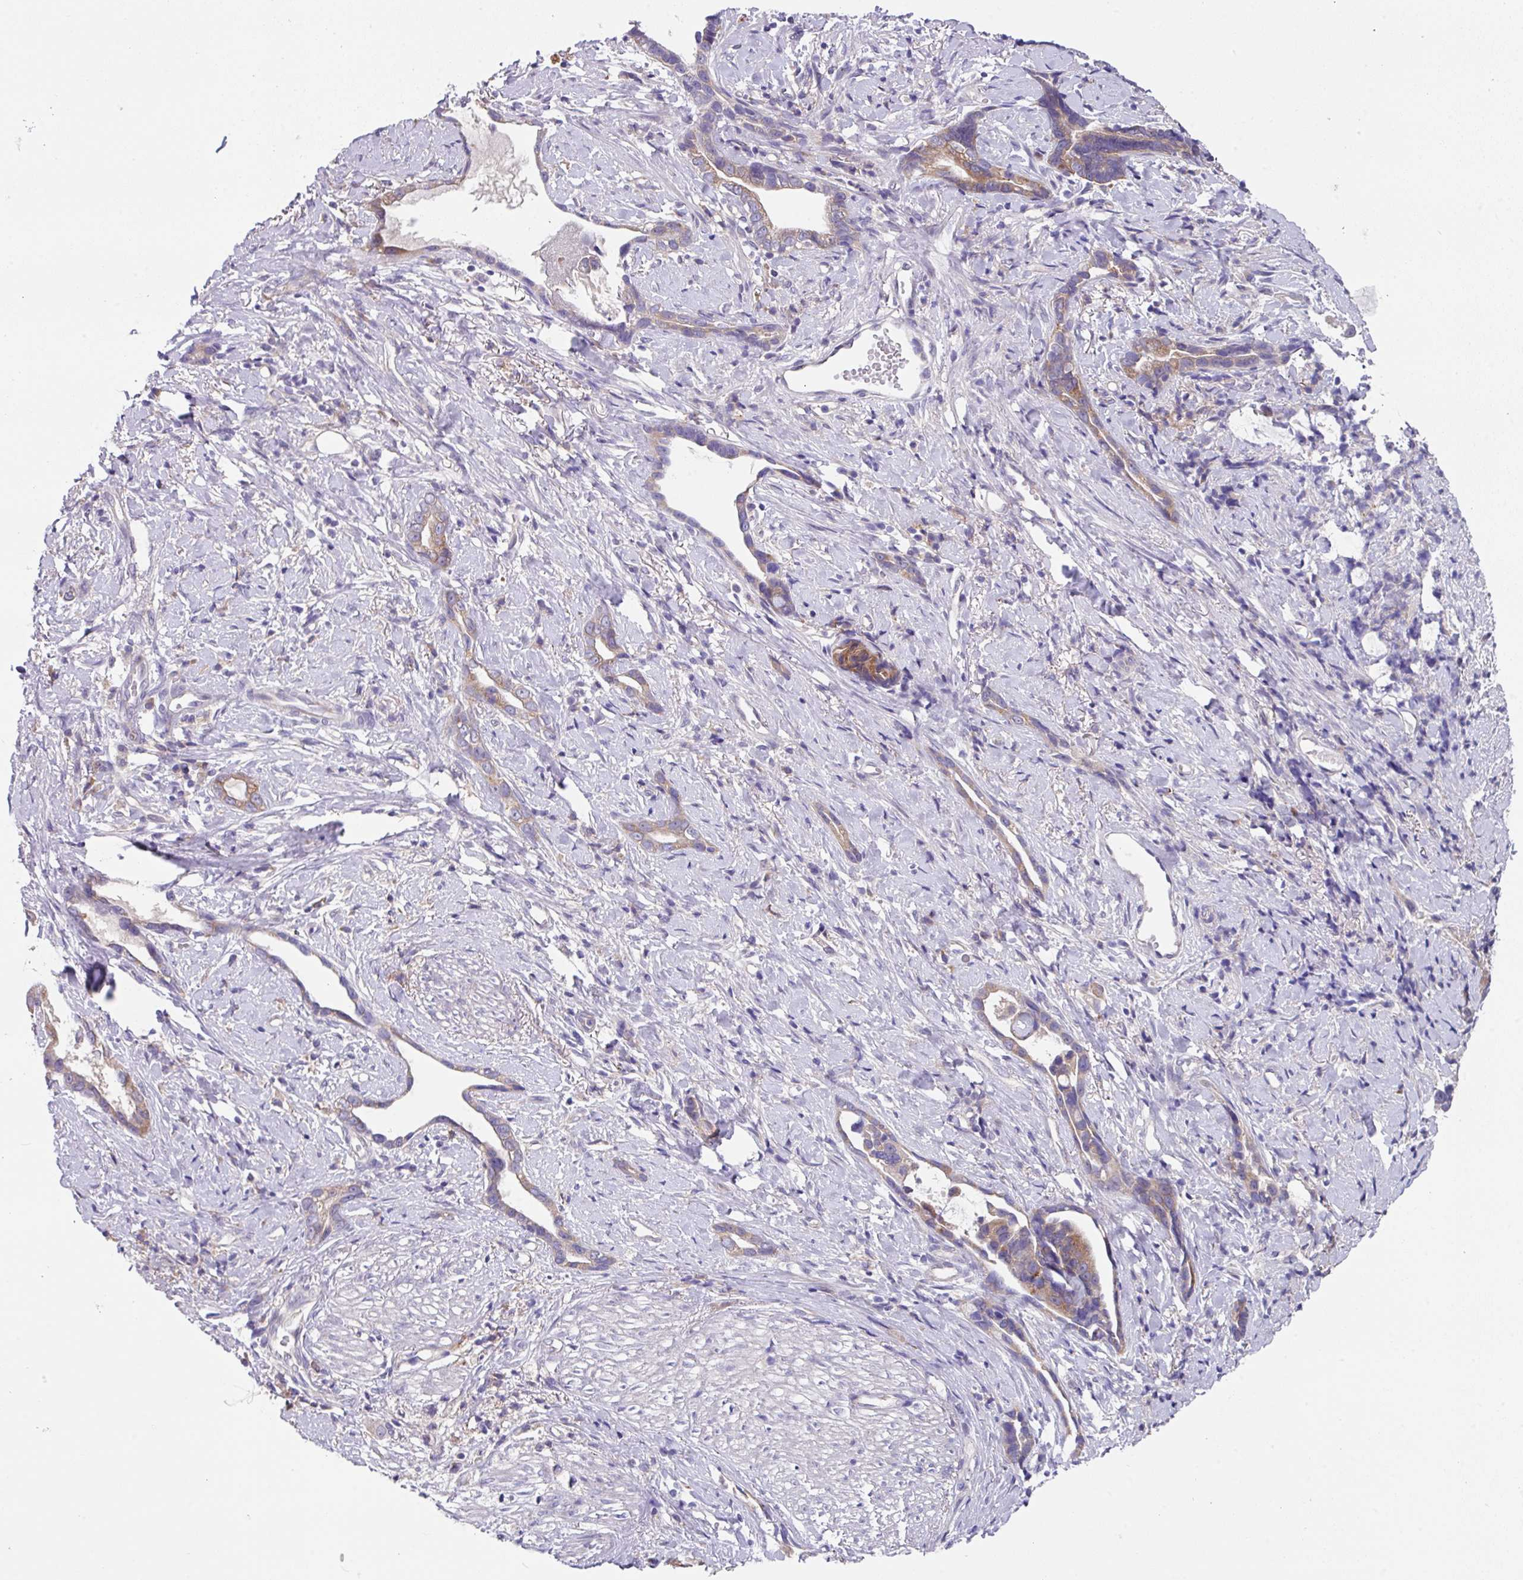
{"staining": {"intensity": "moderate", "quantity": "25%-75%", "location": "cytoplasmic/membranous"}, "tissue": "stomach cancer", "cell_type": "Tumor cells", "image_type": "cancer", "snomed": [{"axis": "morphology", "description": "Adenocarcinoma, NOS"}, {"axis": "topography", "description": "Stomach"}], "caption": "Adenocarcinoma (stomach) stained for a protein (brown) exhibits moderate cytoplasmic/membranous positive staining in approximately 25%-75% of tumor cells.", "gene": "EIF4B", "patient": {"sex": "male", "age": 55}}